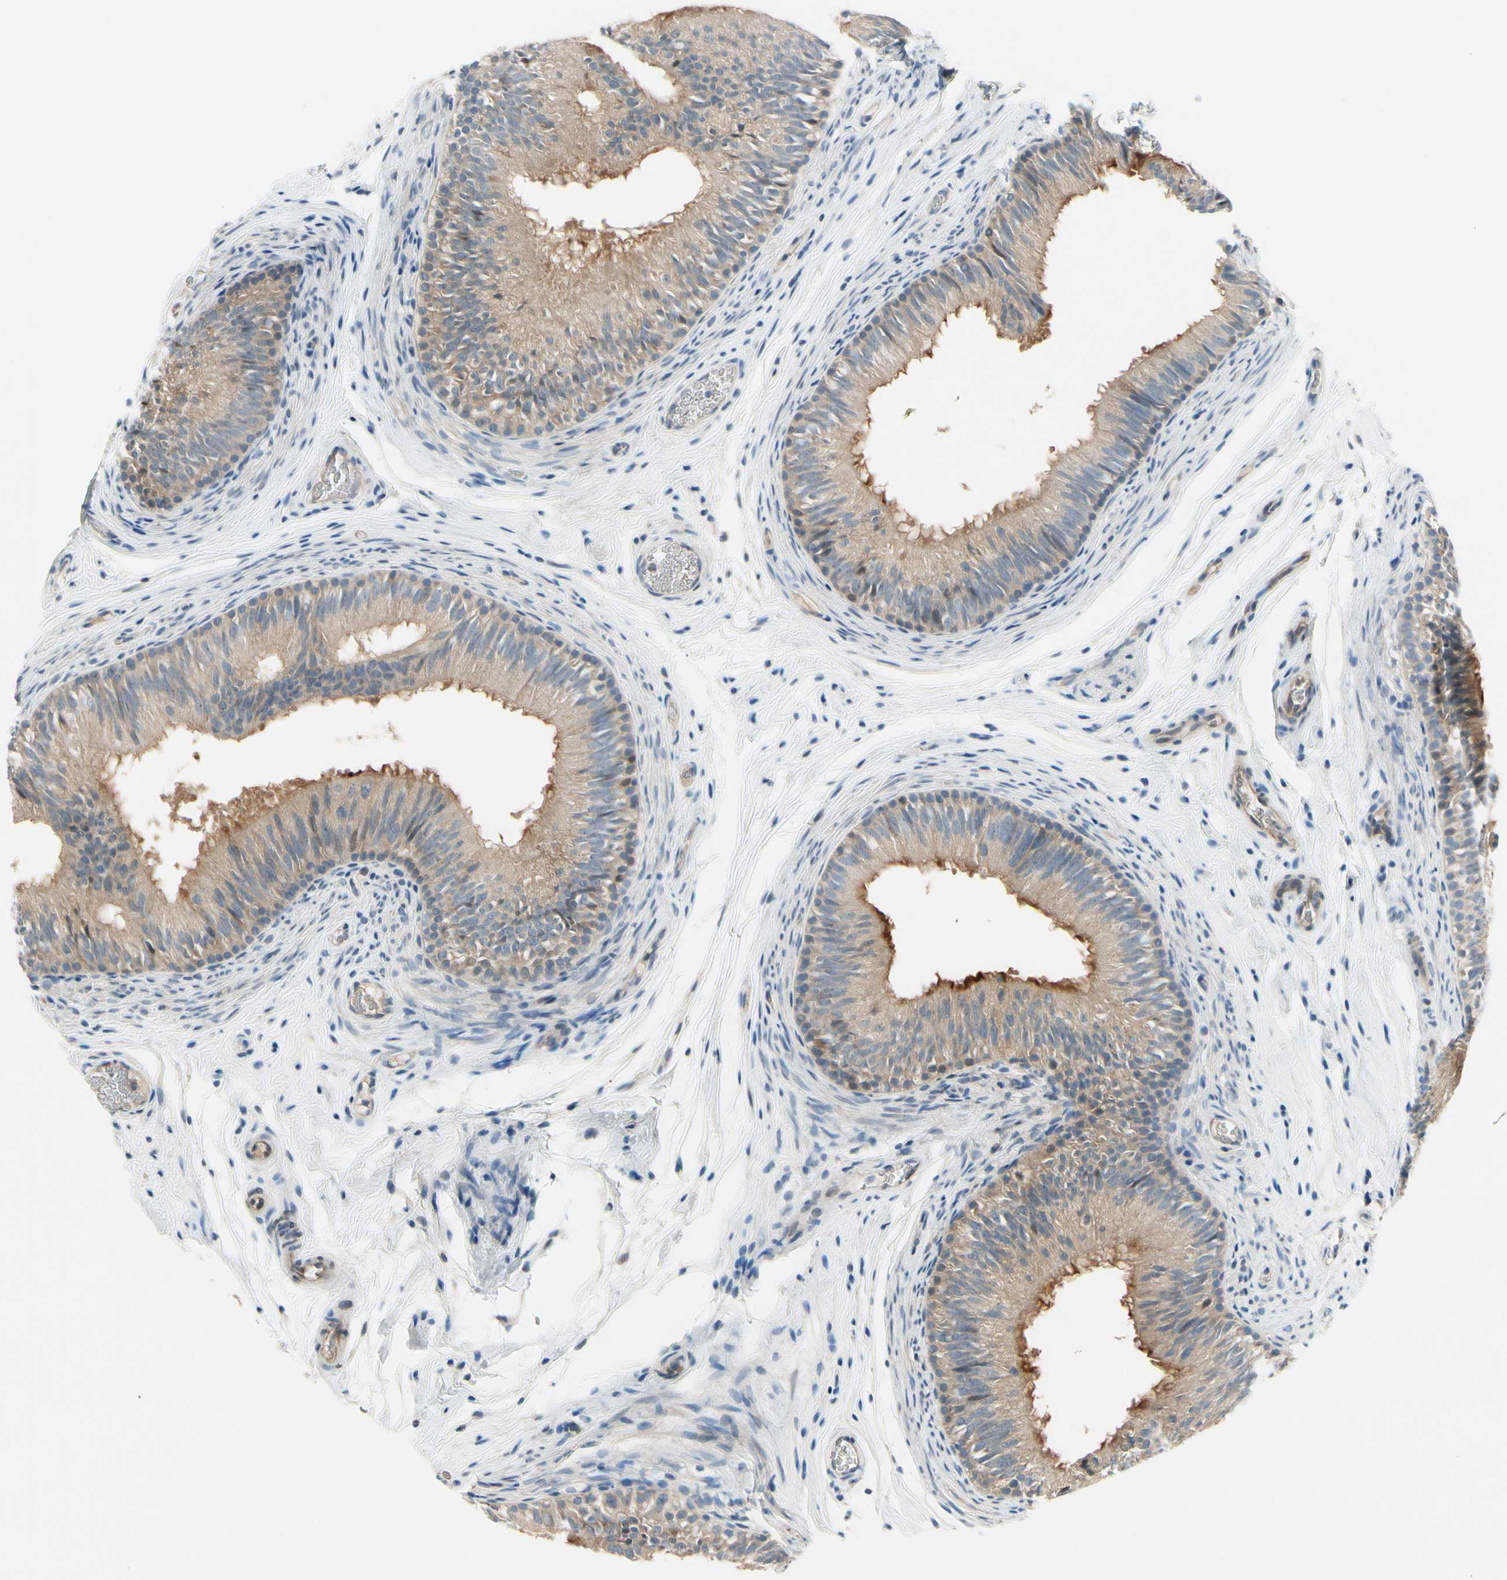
{"staining": {"intensity": "moderate", "quantity": ">75%", "location": "cytoplasmic/membranous"}, "tissue": "epididymis", "cell_type": "Glandular cells", "image_type": "normal", "snomed": [{"axis": "morphology", "description": "Normal tissue, NOS"}, {"axis": "topography", "description": "Epididymis"}], "caption": "Immunohistochemical staining of benign epididymis shows medium levels of moderate cytoplasmic/membranous positivity in about >75% of glandular cells. (DAB = brown stain, brightfield microscopy at high magnification).", "gene": "CFAP36", "patient": {"sex": "male", "age": 36}}